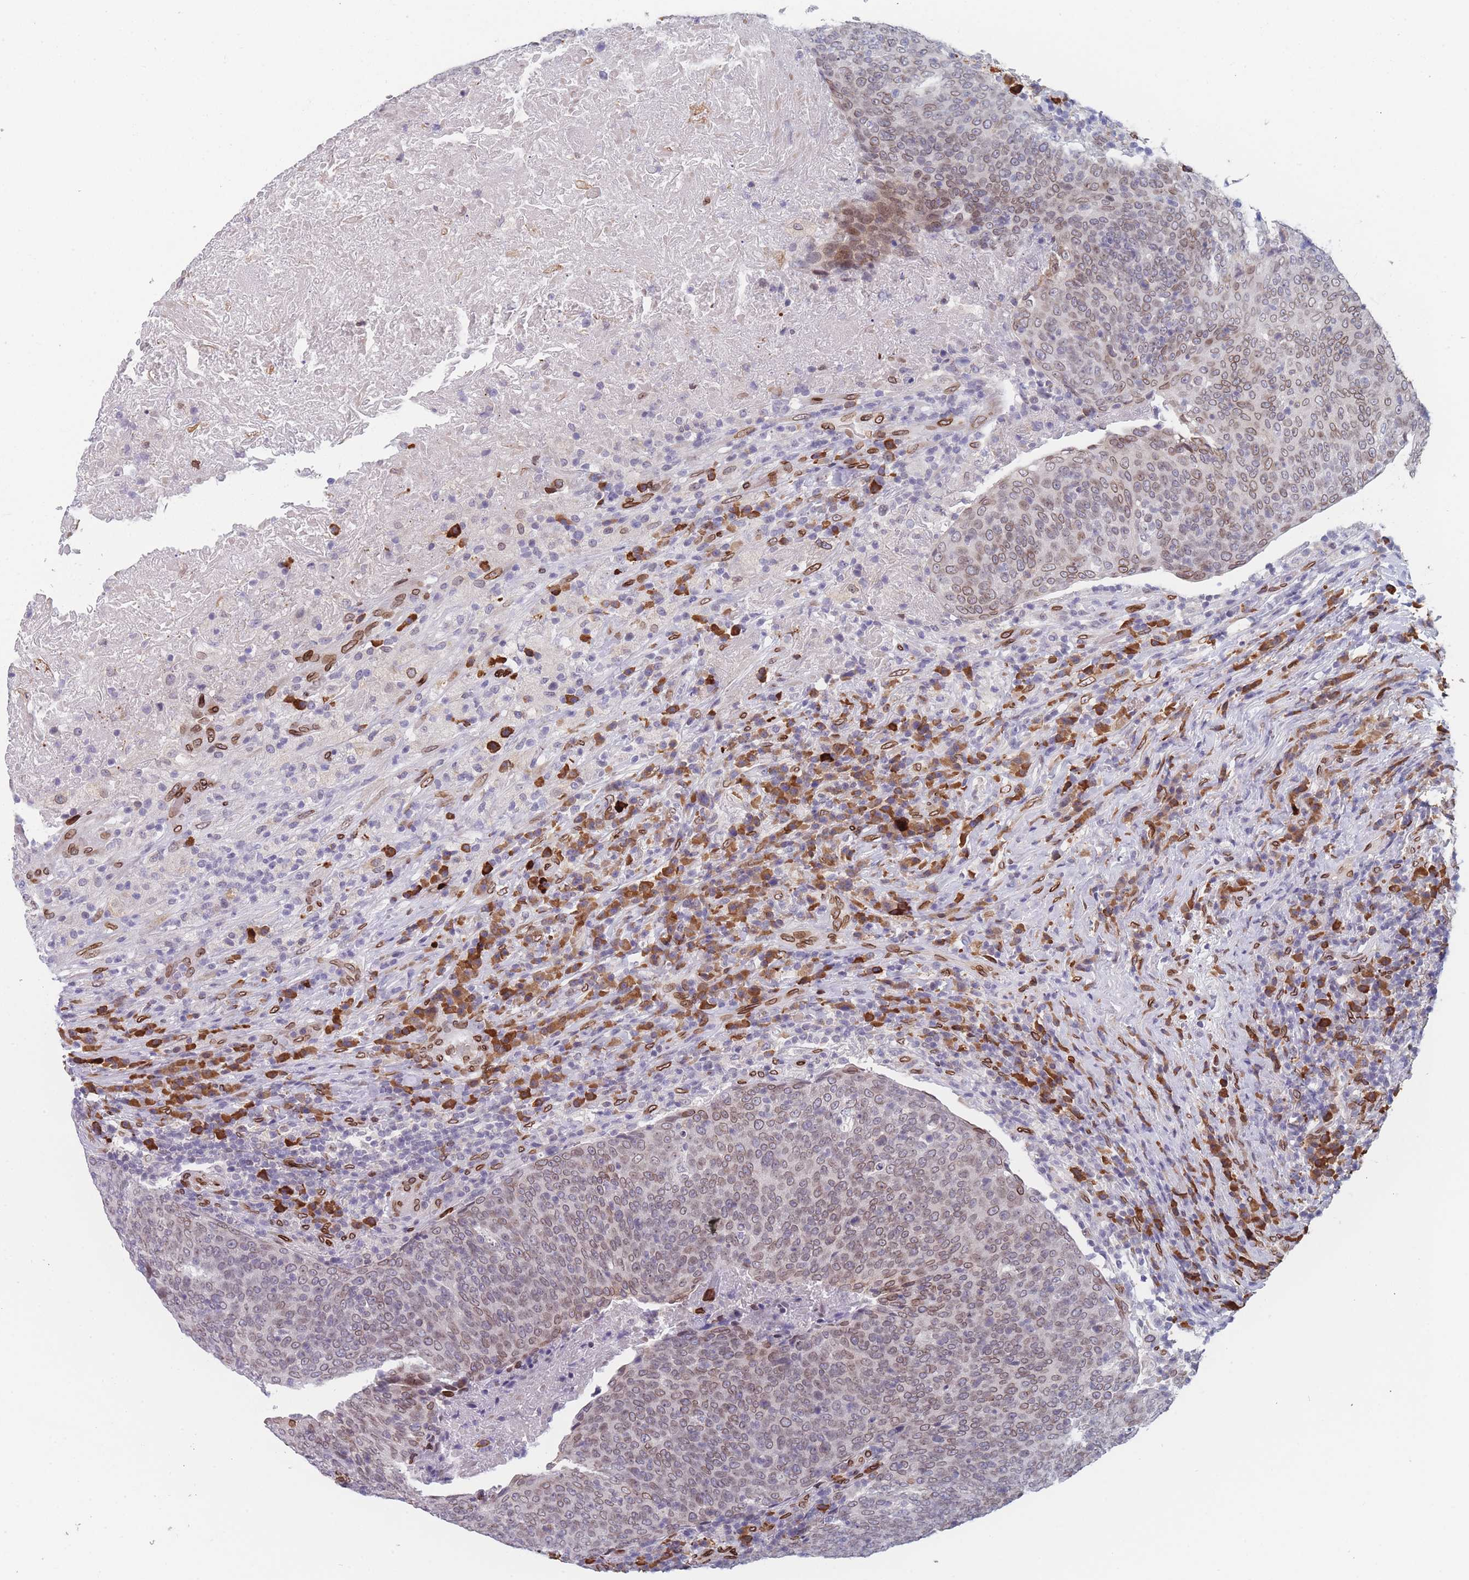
{"staining": {"intensity": "moderate", "quantity": "25%-75%", "location": "cytoplasmic/membranous,nuclear"}, "tissue": "head and neck cancer", "cell_type": "Tumor cells", "image_type": "cancer", "snomed": [{"axis": "morphology", "description": "Squamous cell carcinoma, NOS"}, {"axis": "morphology", "description": "Squamous cell carcinoma, metastatic, NOS"}, {"axis": "topography", "description": "Lymph node"}, {"axis": "topography", "description": "Head-Neck"}], "caption": "A brown stain highlights moderate cytoplasmic/membranous and nuclear staining of a protein in squamous cell carcinoma (head and neck) tumor cells.", "gene": "ZBTB1", "patient": {"sex": "male", "age": 62}}